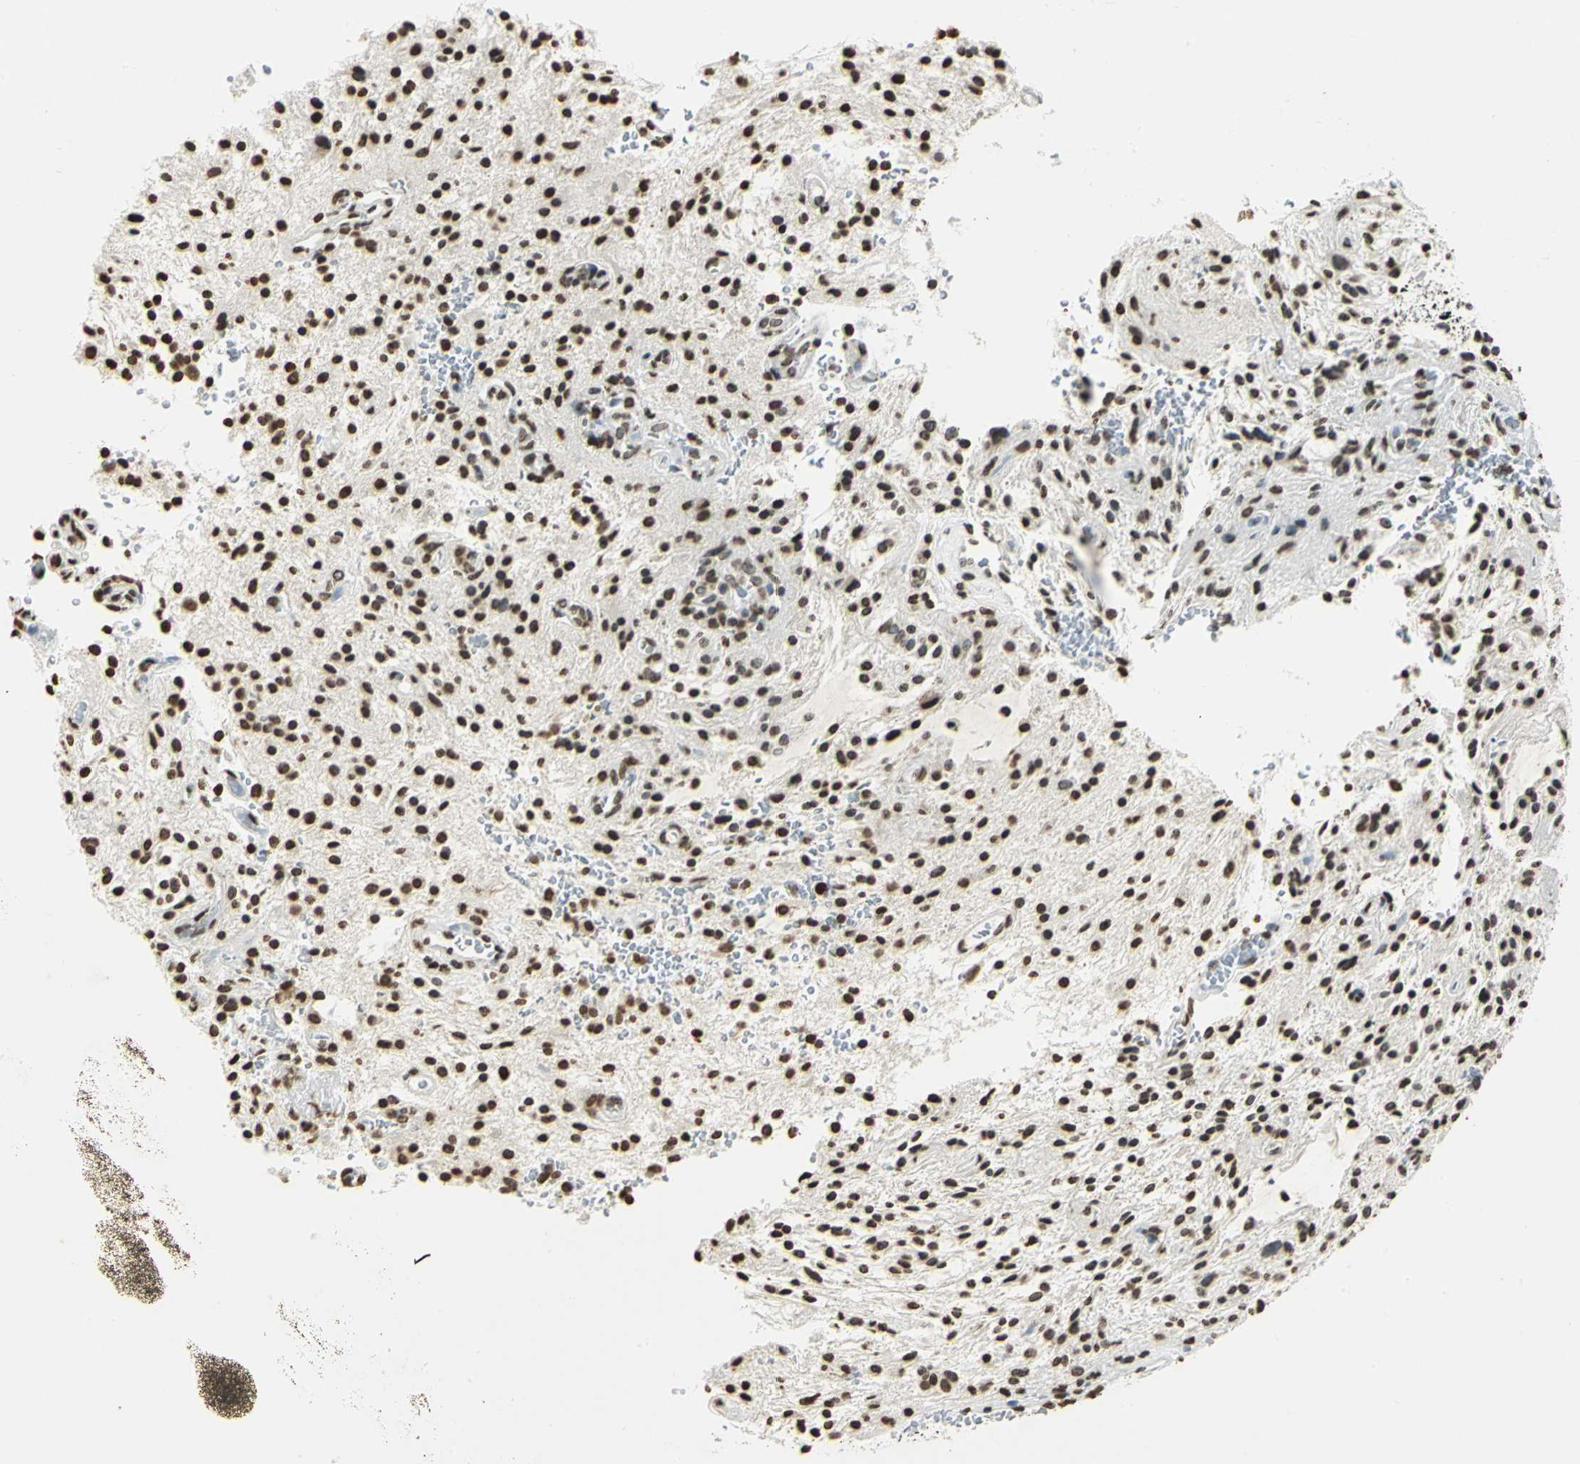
{"staining": {"intensity": "strong", "quantity": ">75%", "location": "nuclear"}, "tissue": "glioma", "cell_type": "Tumor cells", "image_type": "cancer", "snomed": [{"axis": "morphology", "description": "Glioma, malignant, NOS"}, {"axis": "topography", "description": "Cerebellum"}], "caption": "Immunohistochemical staining of human glioma exhibits high levels of strong nuclear protein staining in approximately >75% of tumor cells.", "gene": "MCM4", "patient": {"sex": "female", "age": 10}}